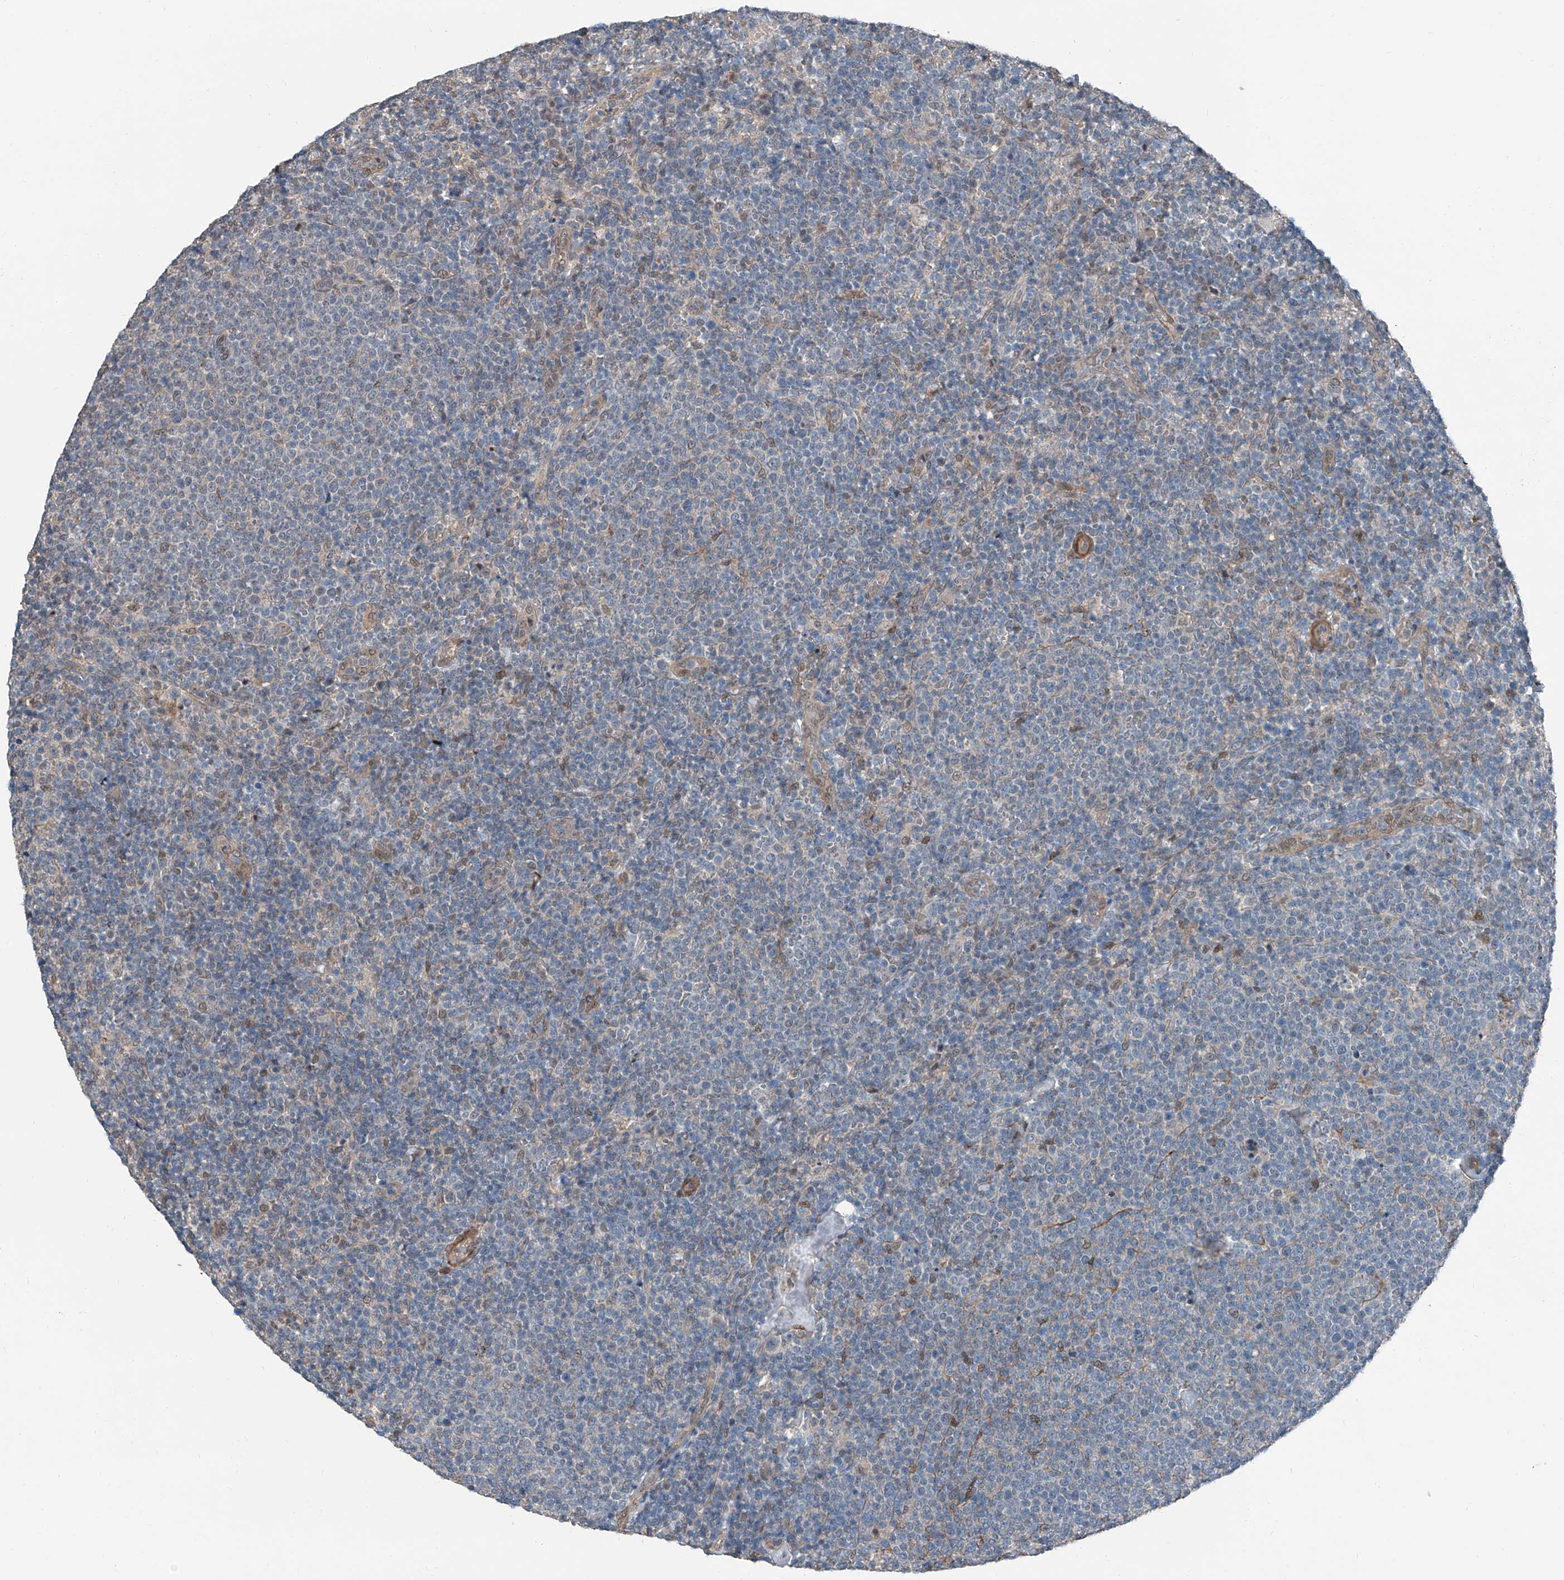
{"staining": {"intensity": "negative", "quantity": "none", "location": "none"}, "tissue": "lymphoma", "cell_type": "Tumor cells", "image_type": "cancer", "snomed": [{"axis": "morphology", "description": "Malignant lymphoma, non-Hodgkin's type, High grade"}, {"axis": "topography", "description": "Lymph node"}], "caption": "This is an immunohistochemistry micrograph of human lymphoma. There is no staining in tumor cells.", "gene": "HSPA6", "patient": {"sex": "male", "age": 61}}